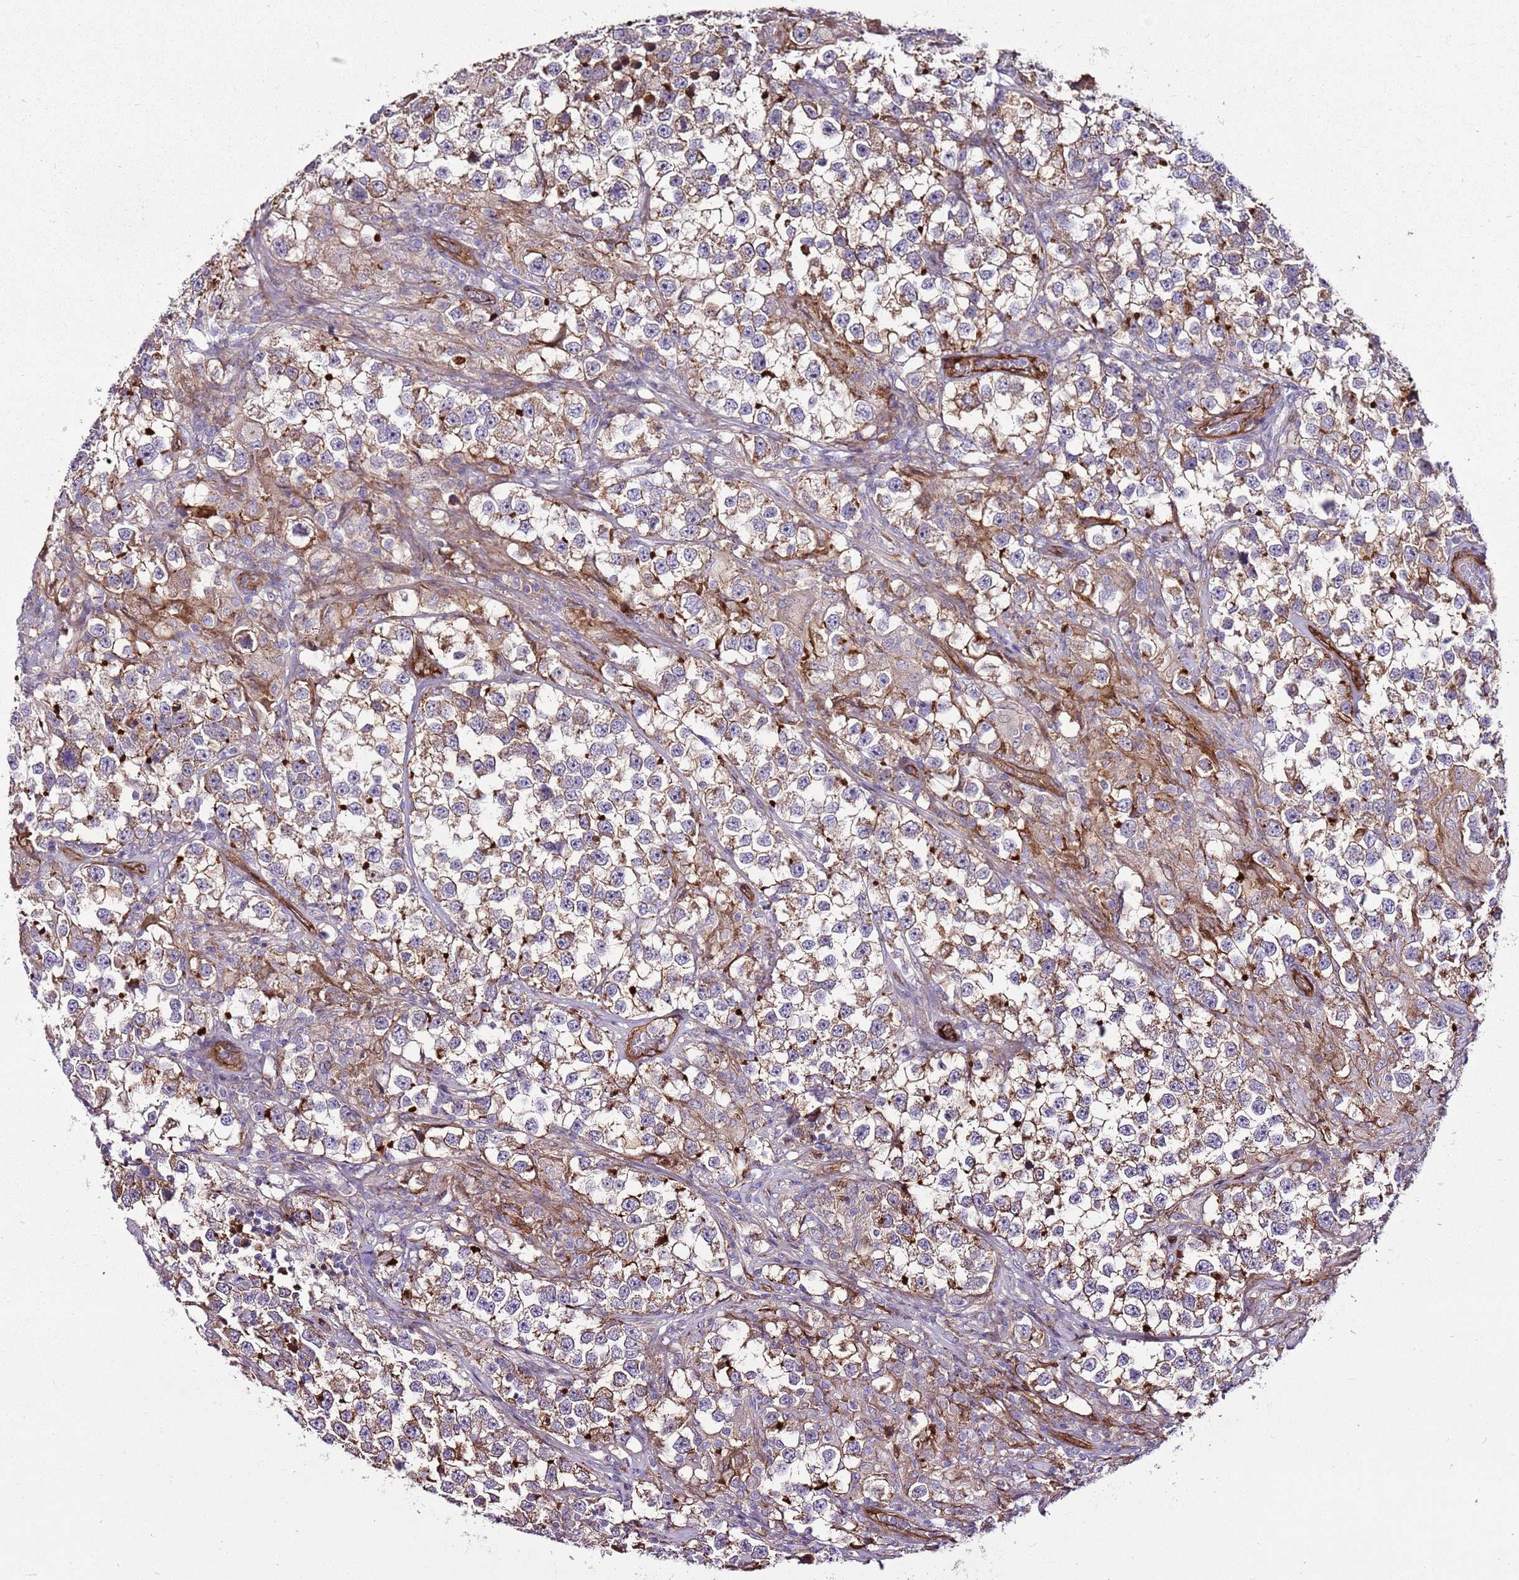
{"staining": {"intensity": "moderate", "quantity": ">75%", "location": "cytoplasmic/membranous"}, "tissue": "testis cancer", "cell_type": "Tumor cells", "image_type": "cancer", "snomed": [{"axis": "morphology", "description": "Seminoma, NOS"}, {"axis": "topography", "description": "Testis"}], "caption": "A histopathology image of human testis seminoma stained for a protein exhibits moderate cytoplasmic/membranous brown staining in tumor cells.", "gene": "ZNF827", "patient": {"sex": "male", "age": 46}}